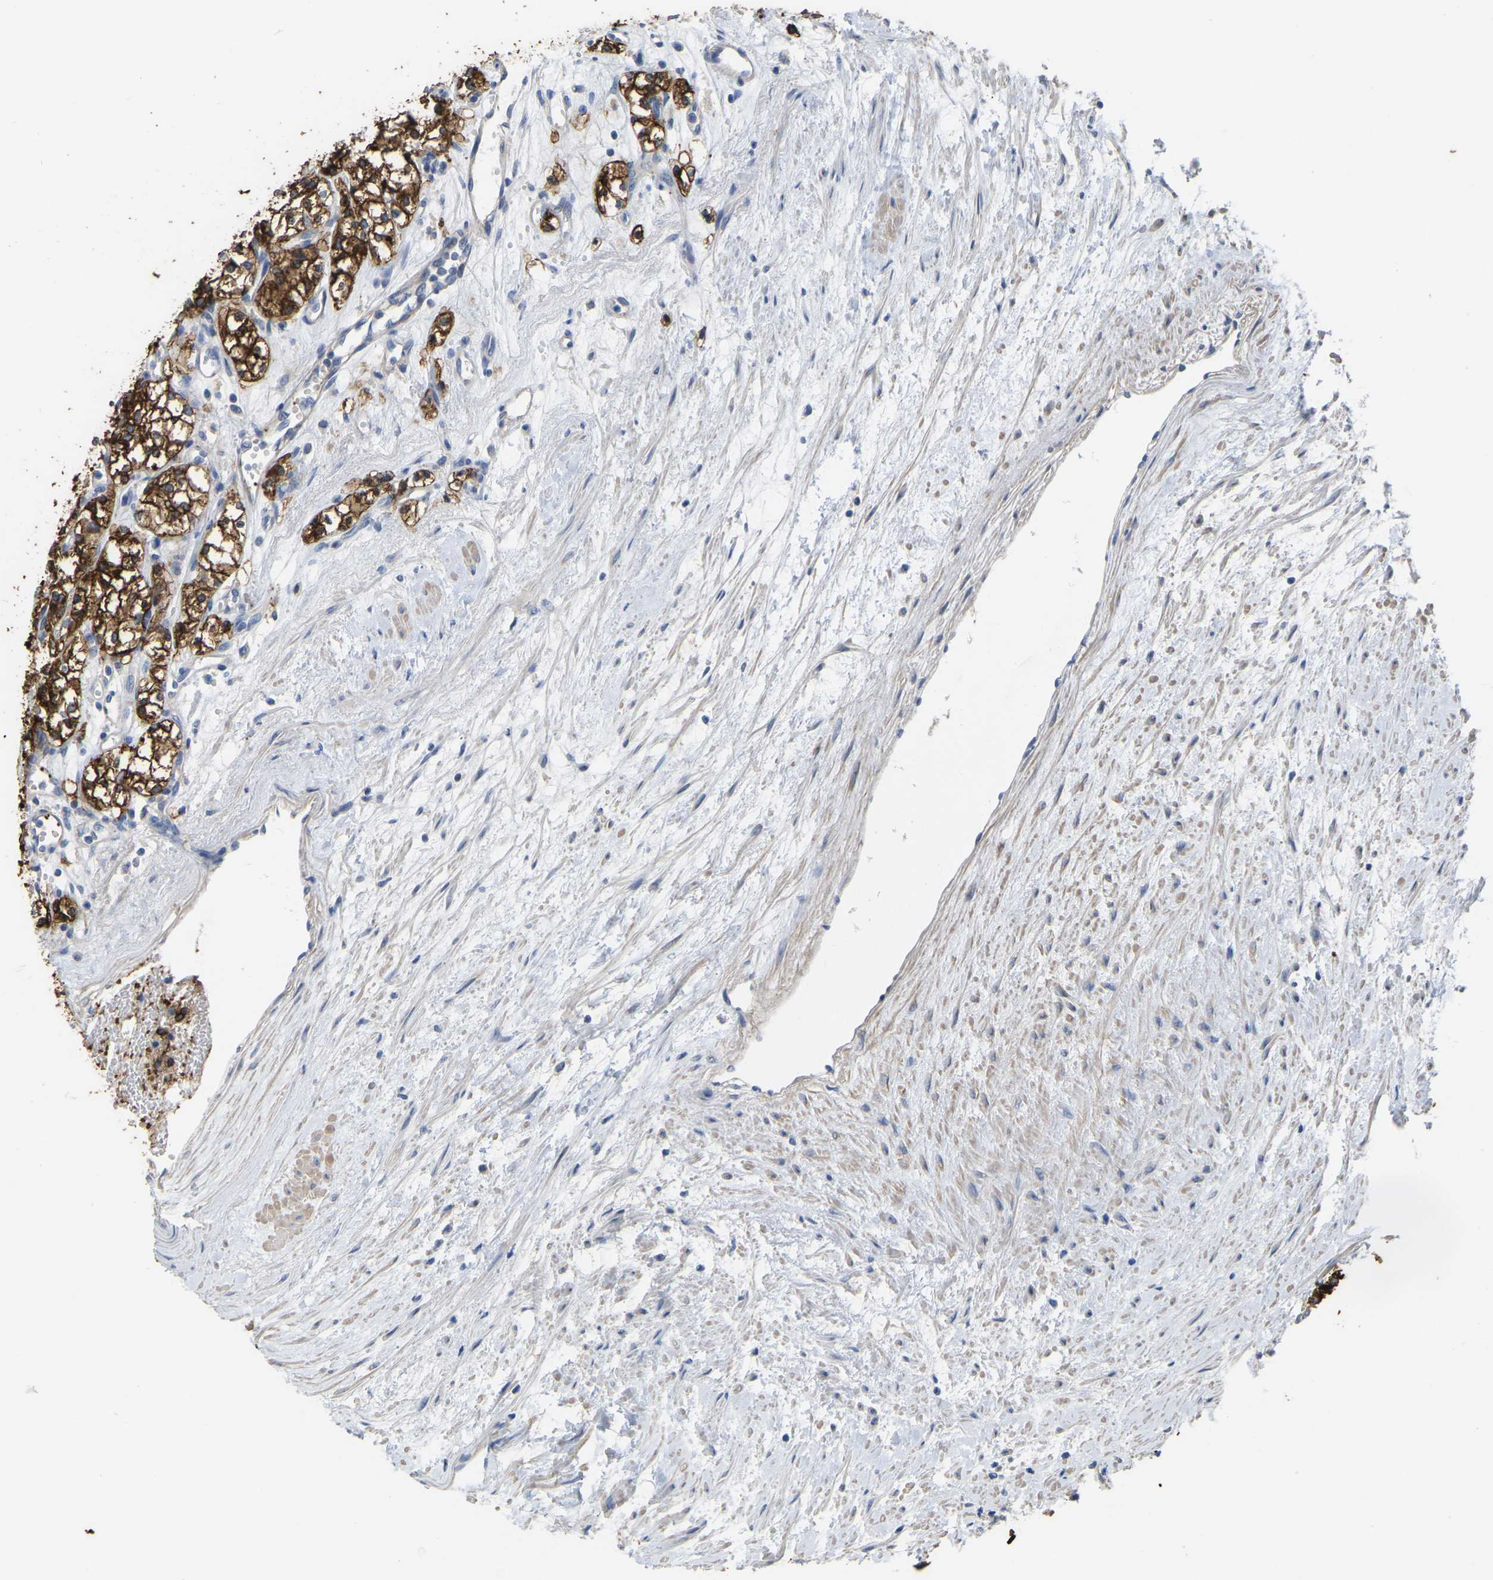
{"staining": {"intensity": "strong", "quantity": ">75%", "location": "cytoplasmic/membranous"}, "tissue": "renal cancer", "cell_type": "Tumor cells", "image_type": "cancer", "snomed": [{"axis": "morphology", "description": "Adenocarcinoma, NOS"}, {"axis": "topography", "description": "Kidney"}], "caption": "Human renal cancer (adenocarcinoma) stained with a protein marker reveals strong staining in tumor cells.", "gene": "ZNF449", "patient": {"sex": "male", "age": 59}}